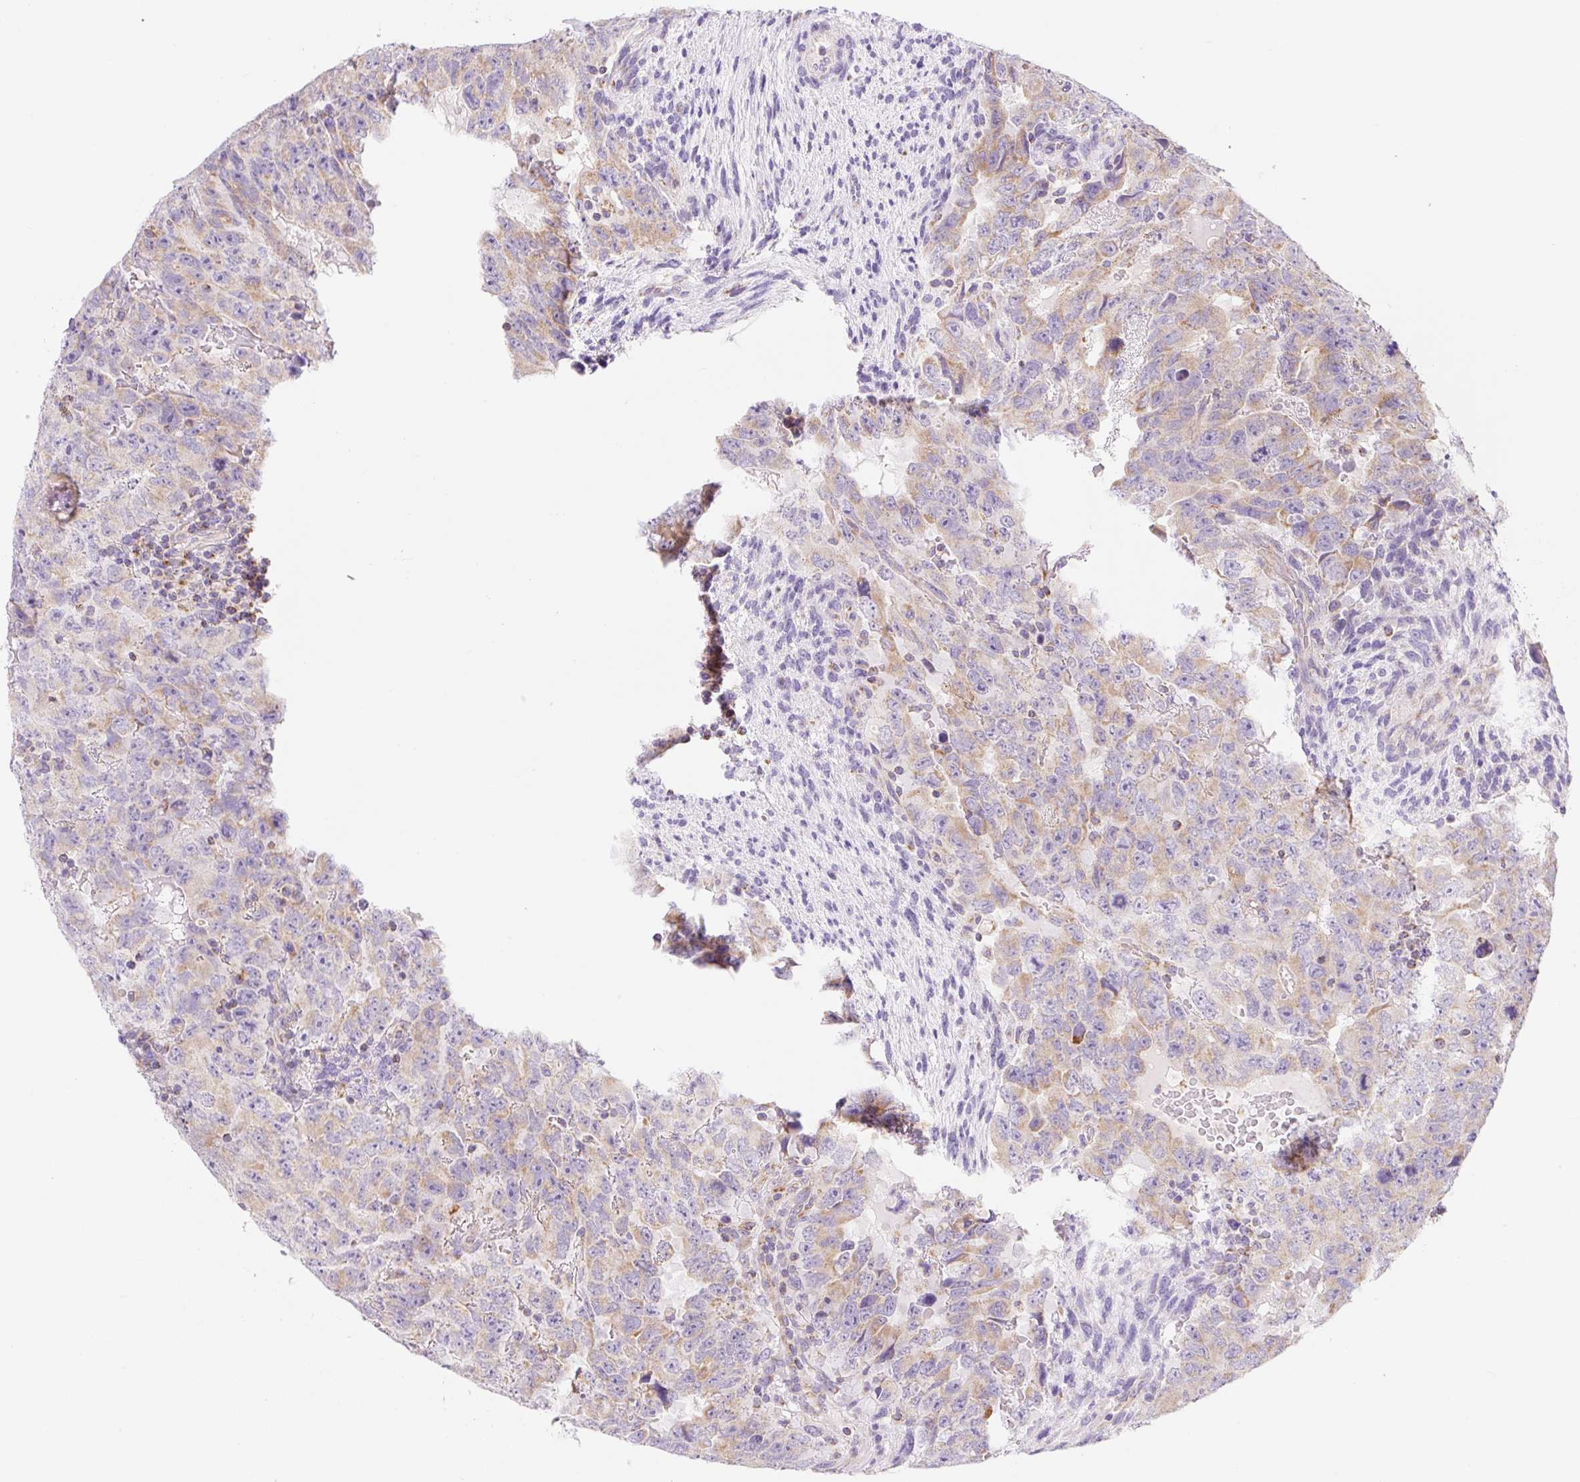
{"staining": {"intensity": "weak", "quantity": ">75%", "location": "cytoplasmic/membranous"}, "tissue": "testis cancer", "cell_type": "Tumor cells", "image_type": "cancer", "snomed": [{"axis": "morphology", "description": "Carcinoma, Embryonal, NOS"}, {"axis": "topography", "description": "Testis"}], "caption": "An immunohistochemistry image of tumor tissue is shown. Protein staining in brown shows weak cytoplasmic/membranous positivity in embryonal carcinoma (testis) within tumor cells.", "gene": "FOCAD", "patient": {"sex": "male", "age": 24}}